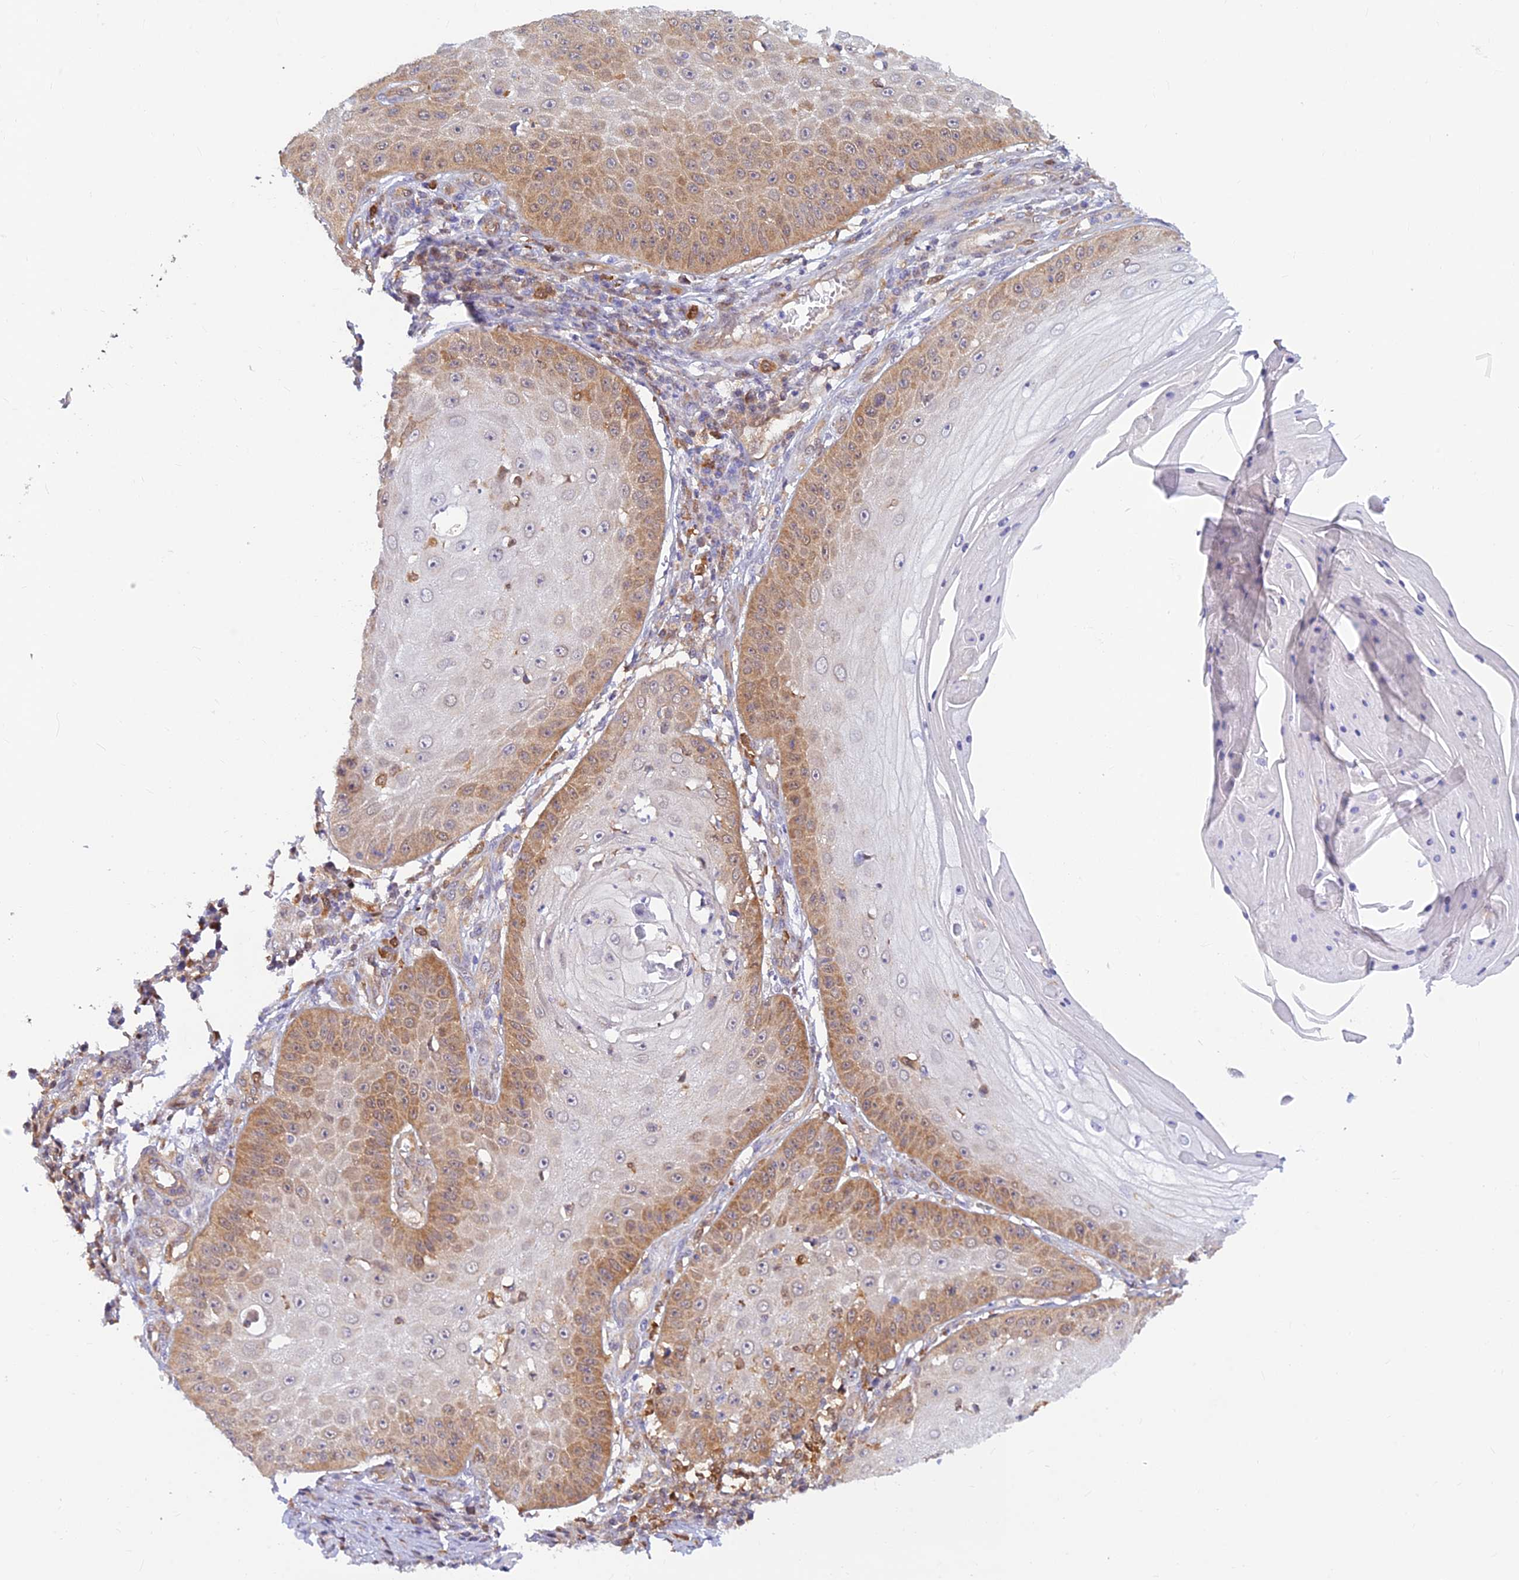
{"staining": {"intensity": "moderate", "quantity": "25%-75%", "location": "cytoplasmic/membranous"}, "tissue": "skin cancer", "cell_type": "Tumor cells", "image_type": "cancer", "snomed": [{"axis": "morphology", "description": "Squamous cell carcinoma, NOS"}, {"axis": "topography", "description": "Skin"}], "caption": "Immunohistochemical staining of skin cancer reveals medium levels of moderate cytoplasmic/membranous staining in about 25%-75% of tumor cells.", "gene": "LYSMD2", "patient": {"sex": "male", "age": 70}}